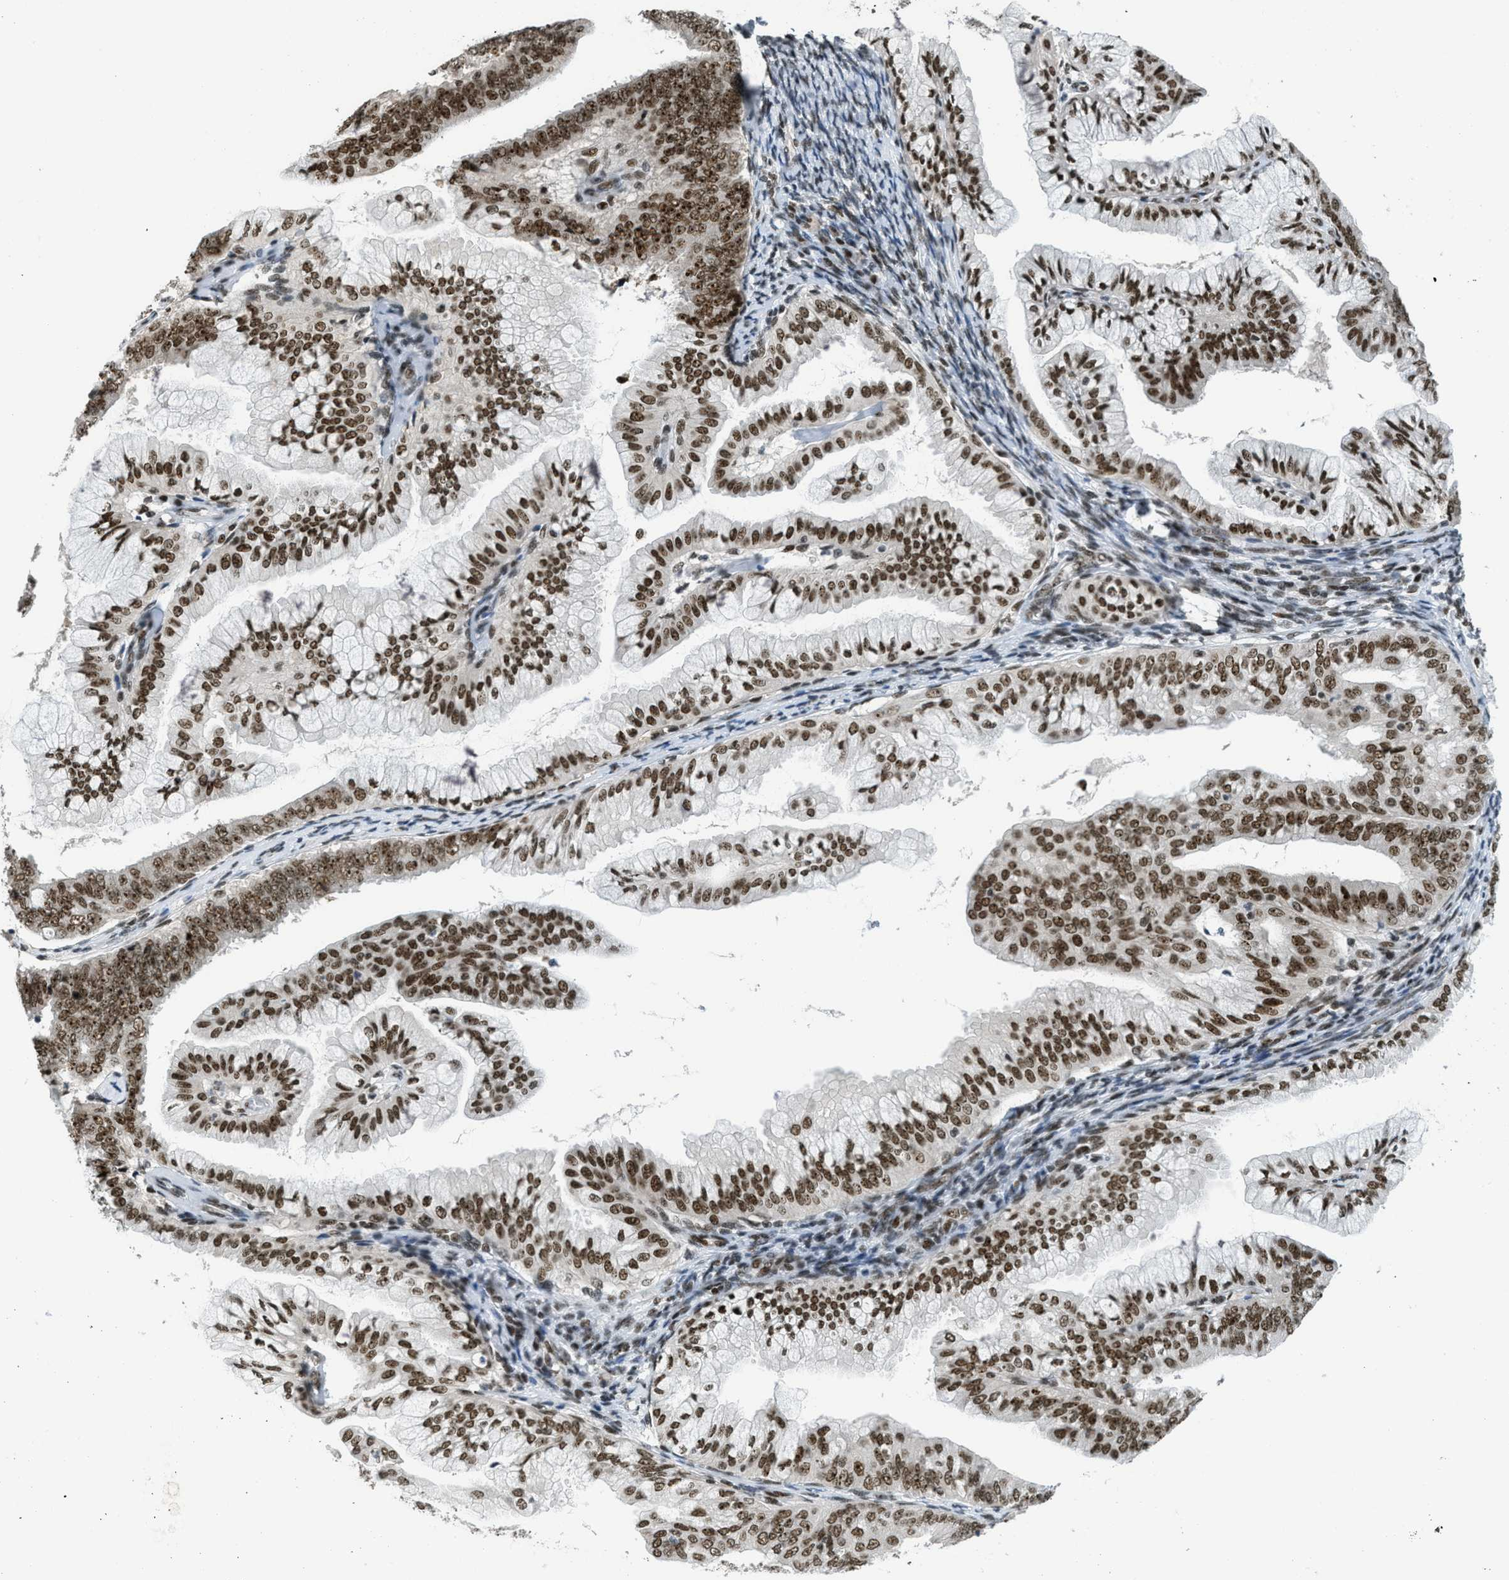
{"staining": {"intensity": "strong", "quantity": ">75%", "location": "nuclear"}, "tissue": "endometrial cancer", "cell_type": "Tumor cells", "image_type": "cancer", "snomed": [{"axis": "morphology", "description": "Adenocarcinoma, NOS"}, {"axis": "topography", "description": "Endometrium"}], "caption": "Adenocarcinoma (endometrial) stained for a protein shows strong nuclear positivity in tumor cells.", "gene": "URB1", "patient": {"sex": "female", "age": 63}}